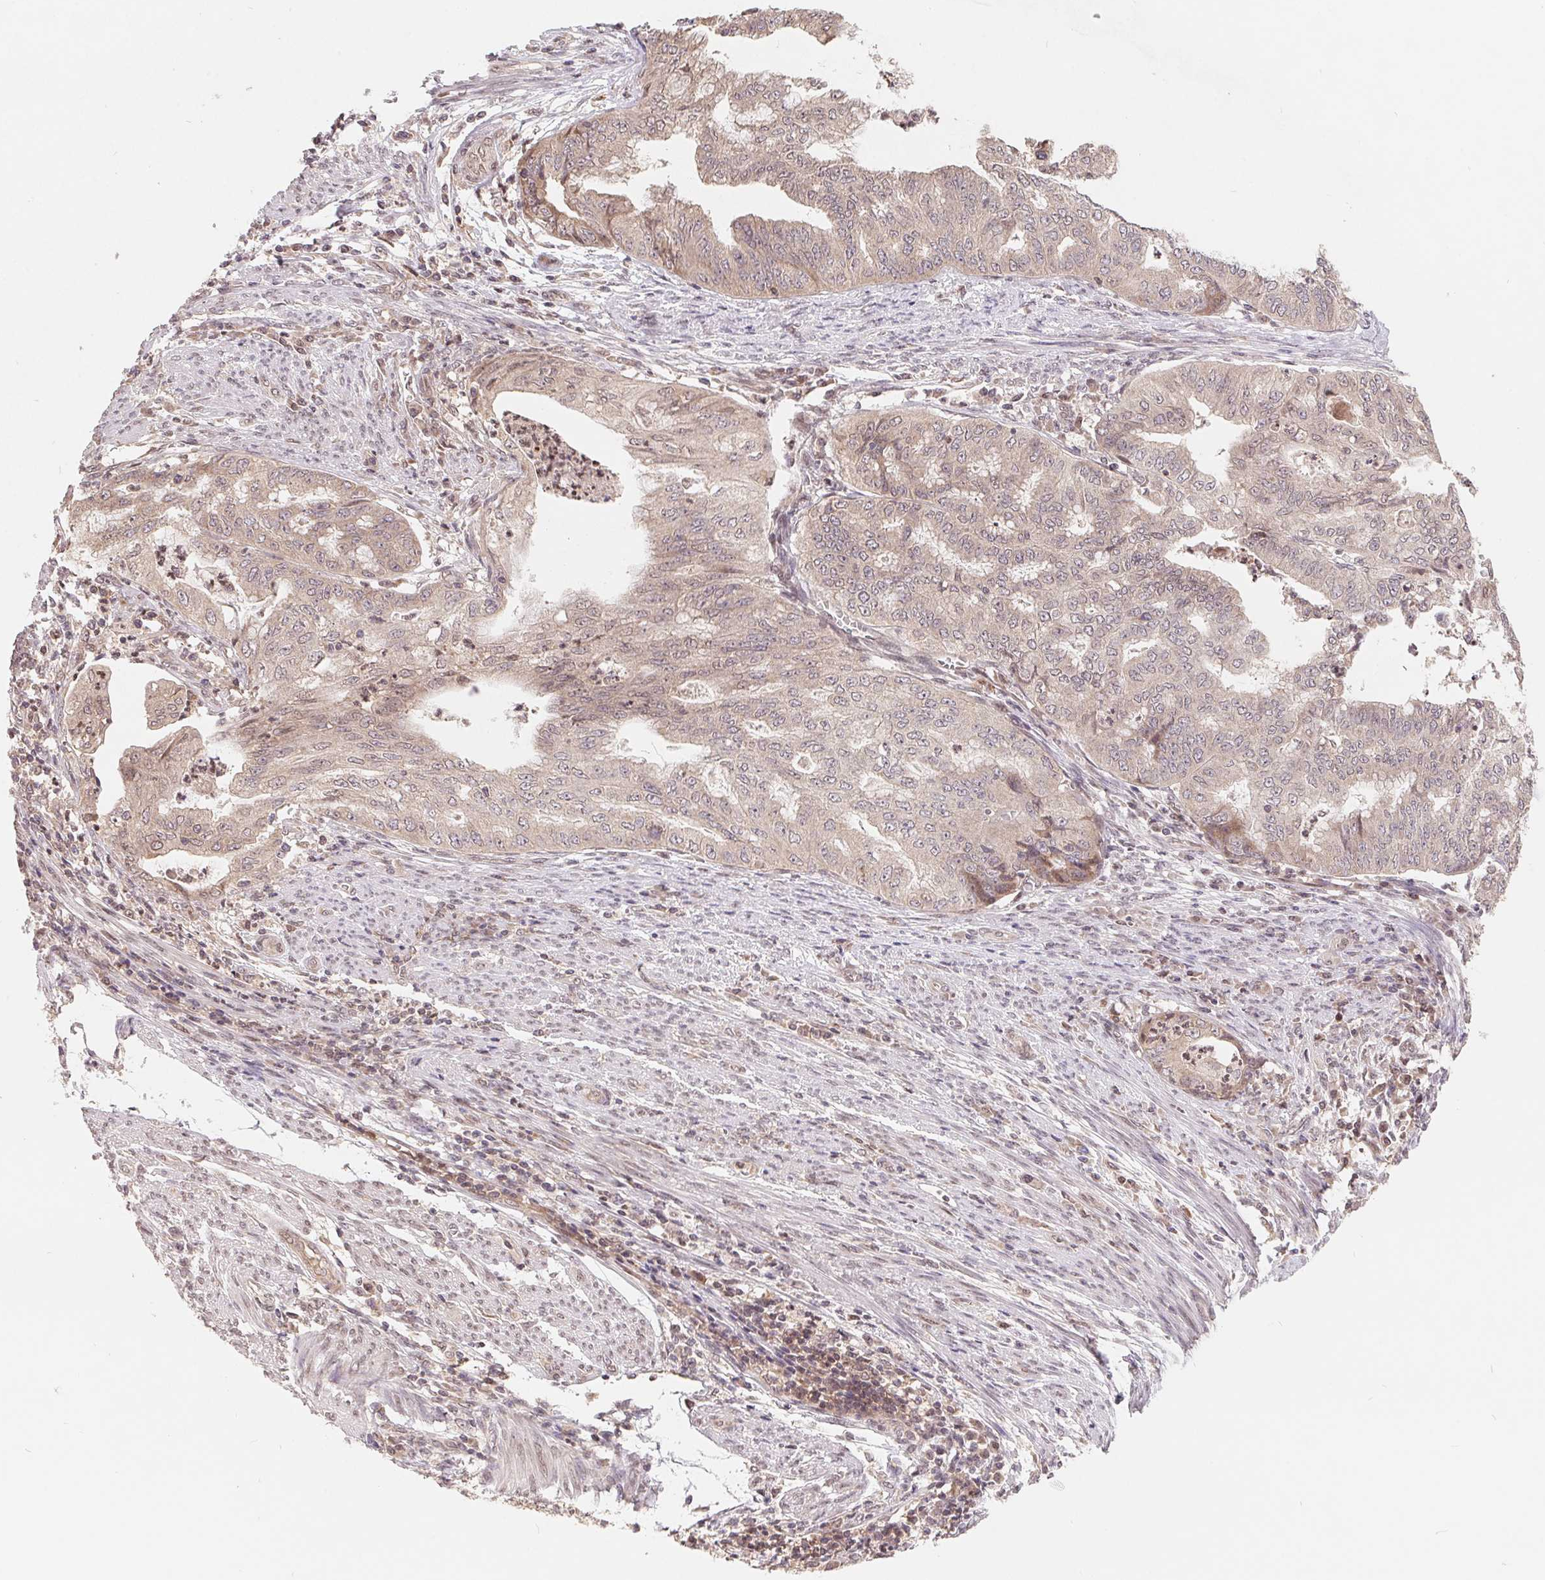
{"staining": {"intensity": "negative", "quantity": "none", "location": "none"}, "tissue": "endometrial cancer", "cell_type": "Tumor cells", "image_type": "cancer", "snomed": [{"axis": "morphology", "description": "Adenocarcinoma, NOS"}, {"axis": "topography", "description": "Endometrium"}], "caption": "There is no significant staining in tumor cells of endometrial cancer.", "gene": "HMGN3", "patient": {"sex": "female", "age": 79}}